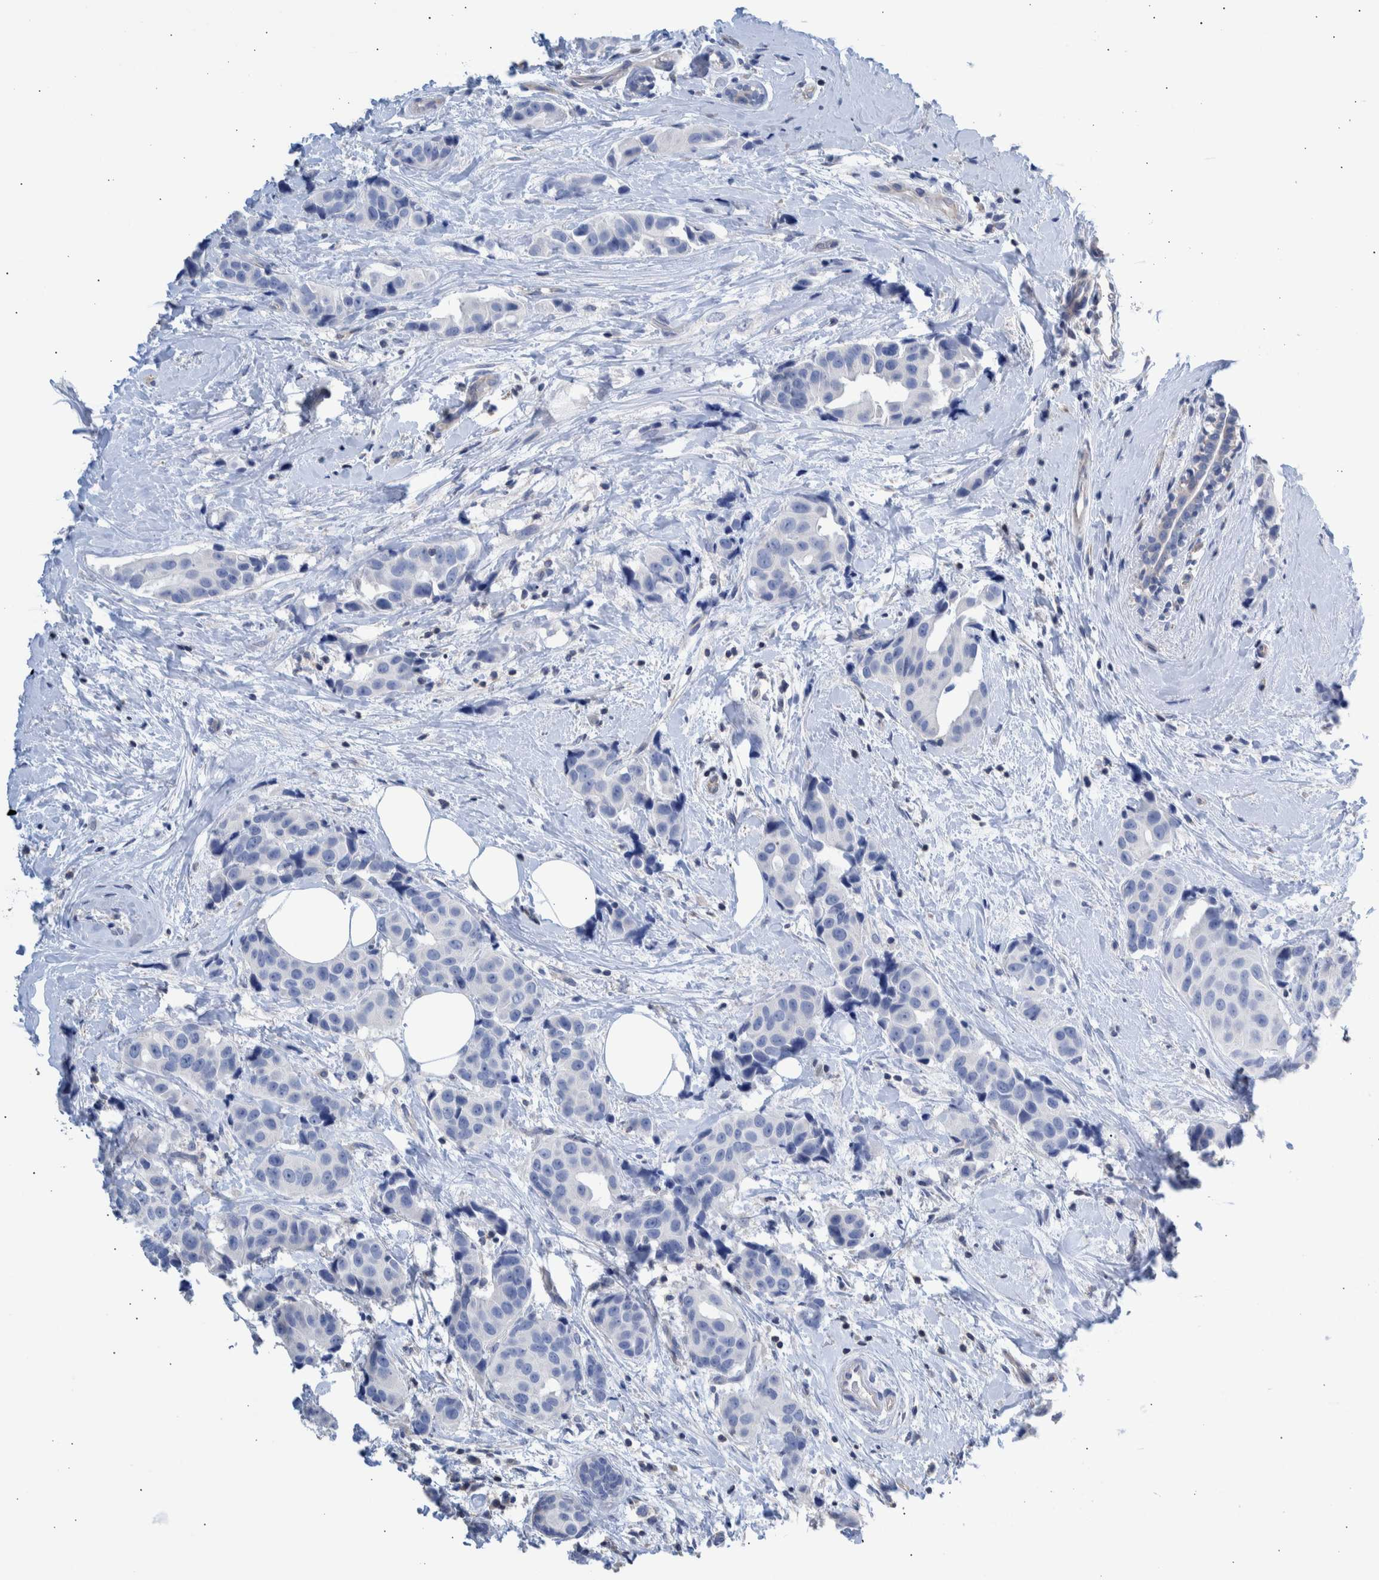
{"staining": {"intensity": "negative", "quantity": "none", "location": "none"}, "tissue": "breast cancer", "cell_type": "Tumor cells", "image_type": "cancer", "snomed": [{"axis": "morphology", "description": "Normal tissue, NOS"}, {"axis": "morphology", "description": "Duct carcinoma"}, {"axis": "topography", "description": "Breast"}], "caption": "High magnification brightfield microscopy of breast intraductal carcinoma stained with DAB (3,3'-diaminobenzidine) (brown) and counterstained with hematoxylin (blue): tumor cells show no significant staining.", "gene": "PPP3CC", "patient": {"sex": "female", "age": 39}}